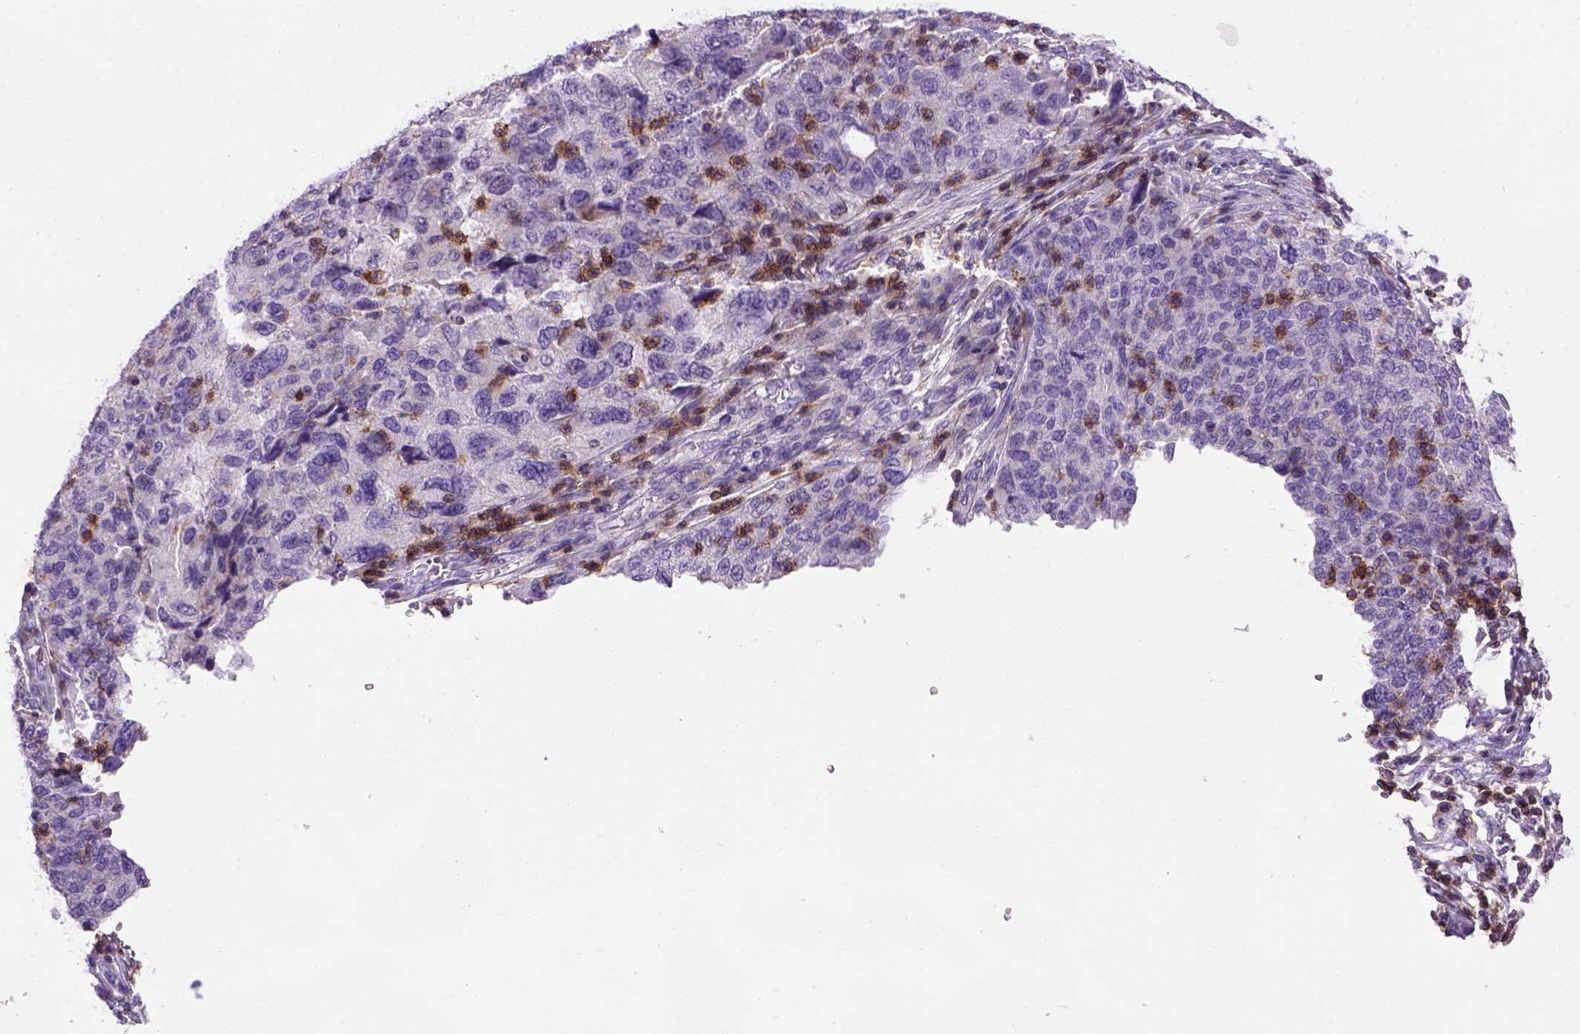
{"staining": {"intensity": "negative", "quantity": "none", "location": "none"}, "tissue": "ovarian cancer", "cell_type": "Tumor cells", "image_type": "cancer", "snomed": [{"axis": "morphology", "description": "Carcinoma, endometroid"}, {"axis": "topography", "description": "Ovary"}], "caption": "Immunohistochemistry (IHC) micrograph of neoplastic tissue: ovarian cancer (endometroid carcinoma) stained with DAB reveals no significant protein staining in tumor cells.", "gene": "CD3E", "patient": {"sex": "female", "age": 58}}